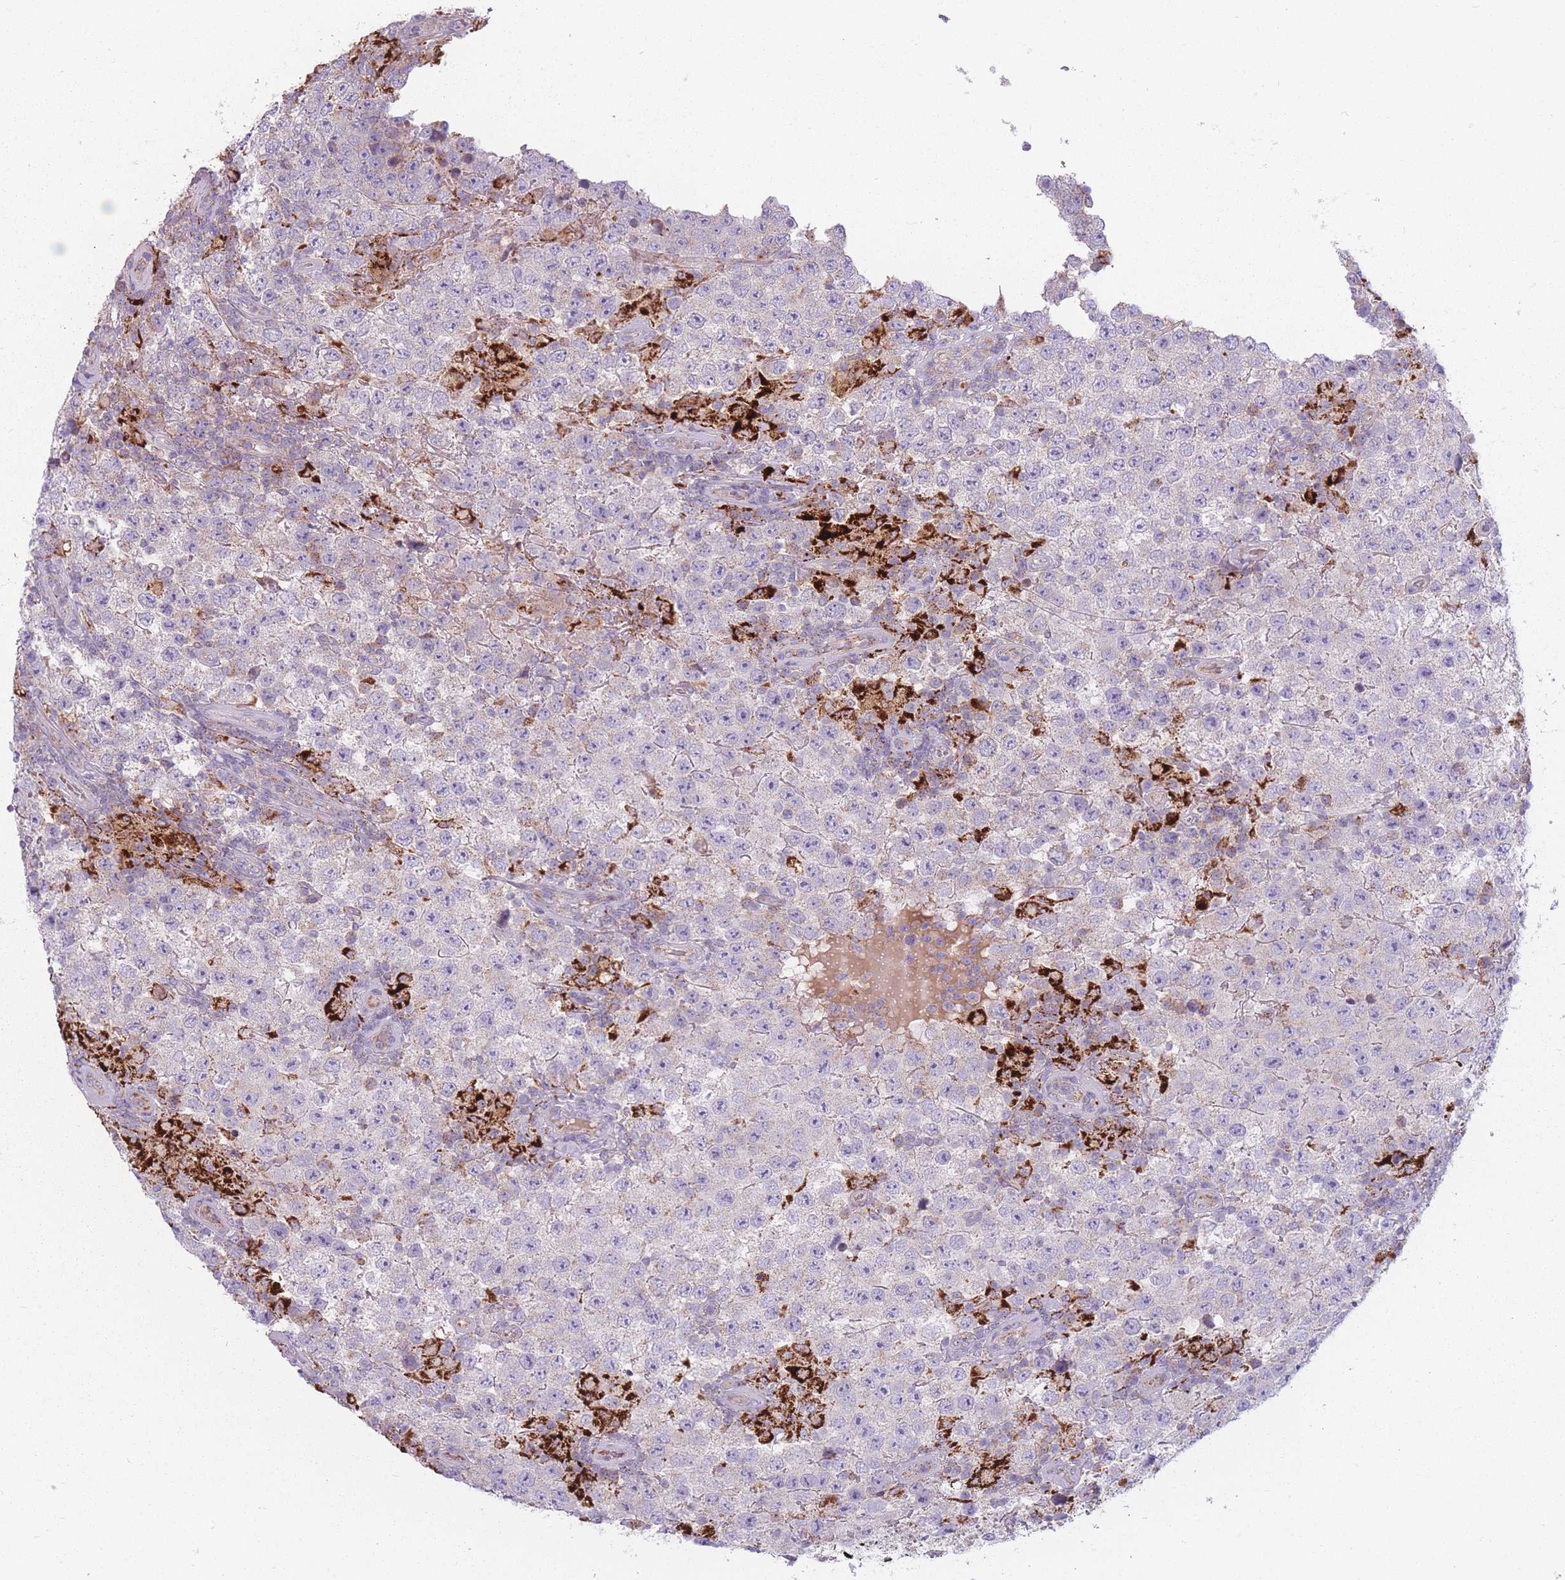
{"staining": {"intensity": "negative", "quantity": "none", "location": "none"}, "tissue": "testis cancer", "cell_type": "Tumor cells", "image_type": "cancer", "snomed": [{"axis": "morphology", "description": "Normal tissue, NOS"}, {"axis": "morphology", "description": "Urothelial carcinoma, High grade"}, {"axis": "morphology", "description": "Seminoma, NOS"}, {"axis": "morphology", "description": "Carcinoma, Embryonal, NOS"}, {"axis": "topography", "description": "Urinary bladder"}, {"axis": "topography", "description": "Testis"}], "caption": "Photomicrograph shows no protein staining in tumor cells of testis cancer (embryonal carcinoma) tissue.", "gene": "PEX11B", "patient": {"sex": "male", "age": 41}}